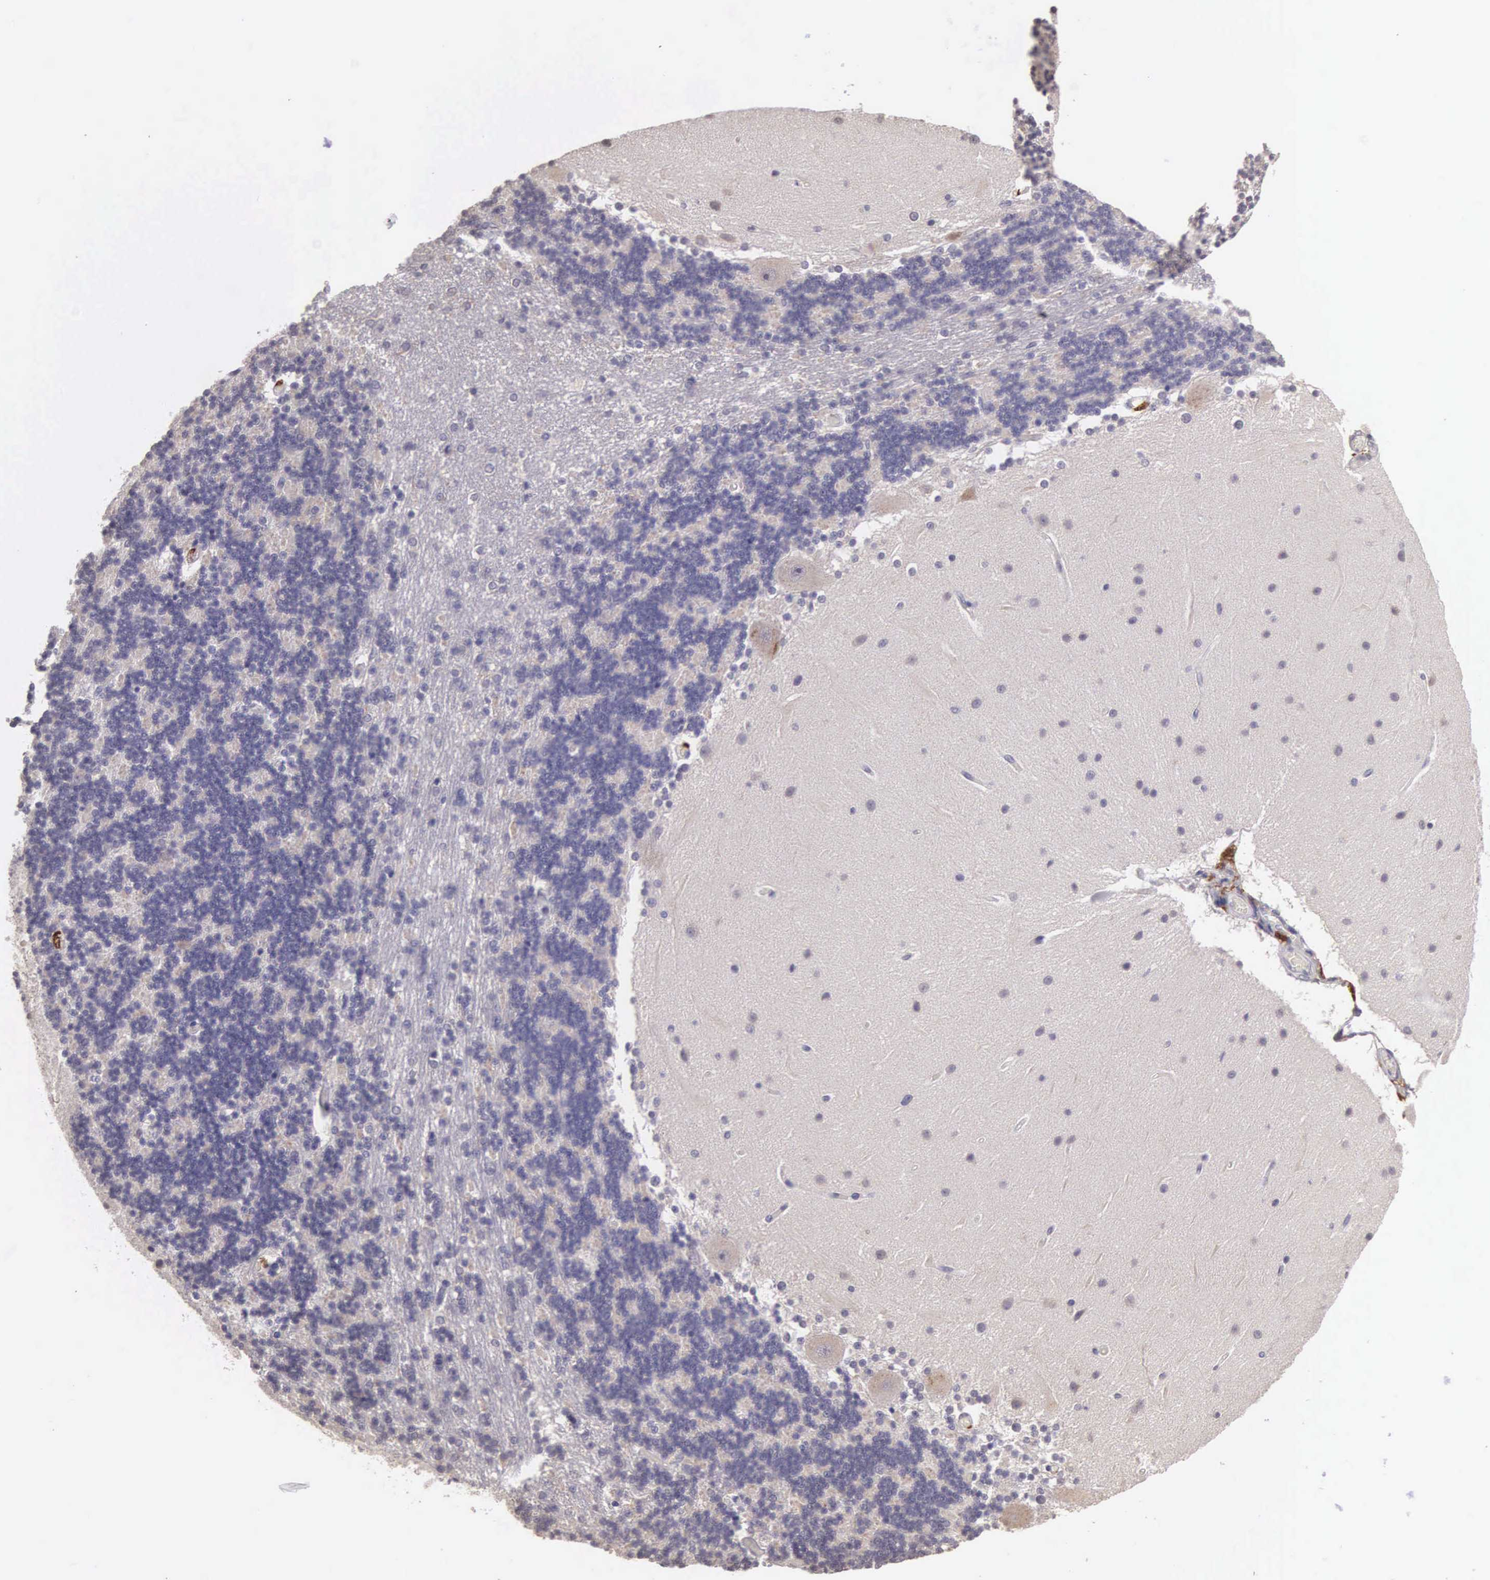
{"staining": {"intensity": "negative", "quantity": "none", "location": "none"}, "tissue": "cerebellum", "cell_type": "Cells in granular layer", "image_type": "normal", "snomed": [{"axis": "morphology", "description": "Normal tissue, NOS"}, {"axis": "topography", "description": "Cerebellum"}], "caption": "This is a histopathology image of immunohistochemistry (IHC) staining of benign cerebellum, which shows no staining in cells in granular layer. (Brightfield microscopy of DAB immunohistochemistry (IHC) at high magnification).", "gene": "CDC45", "patient": {"sex": "female", "age": 54}}